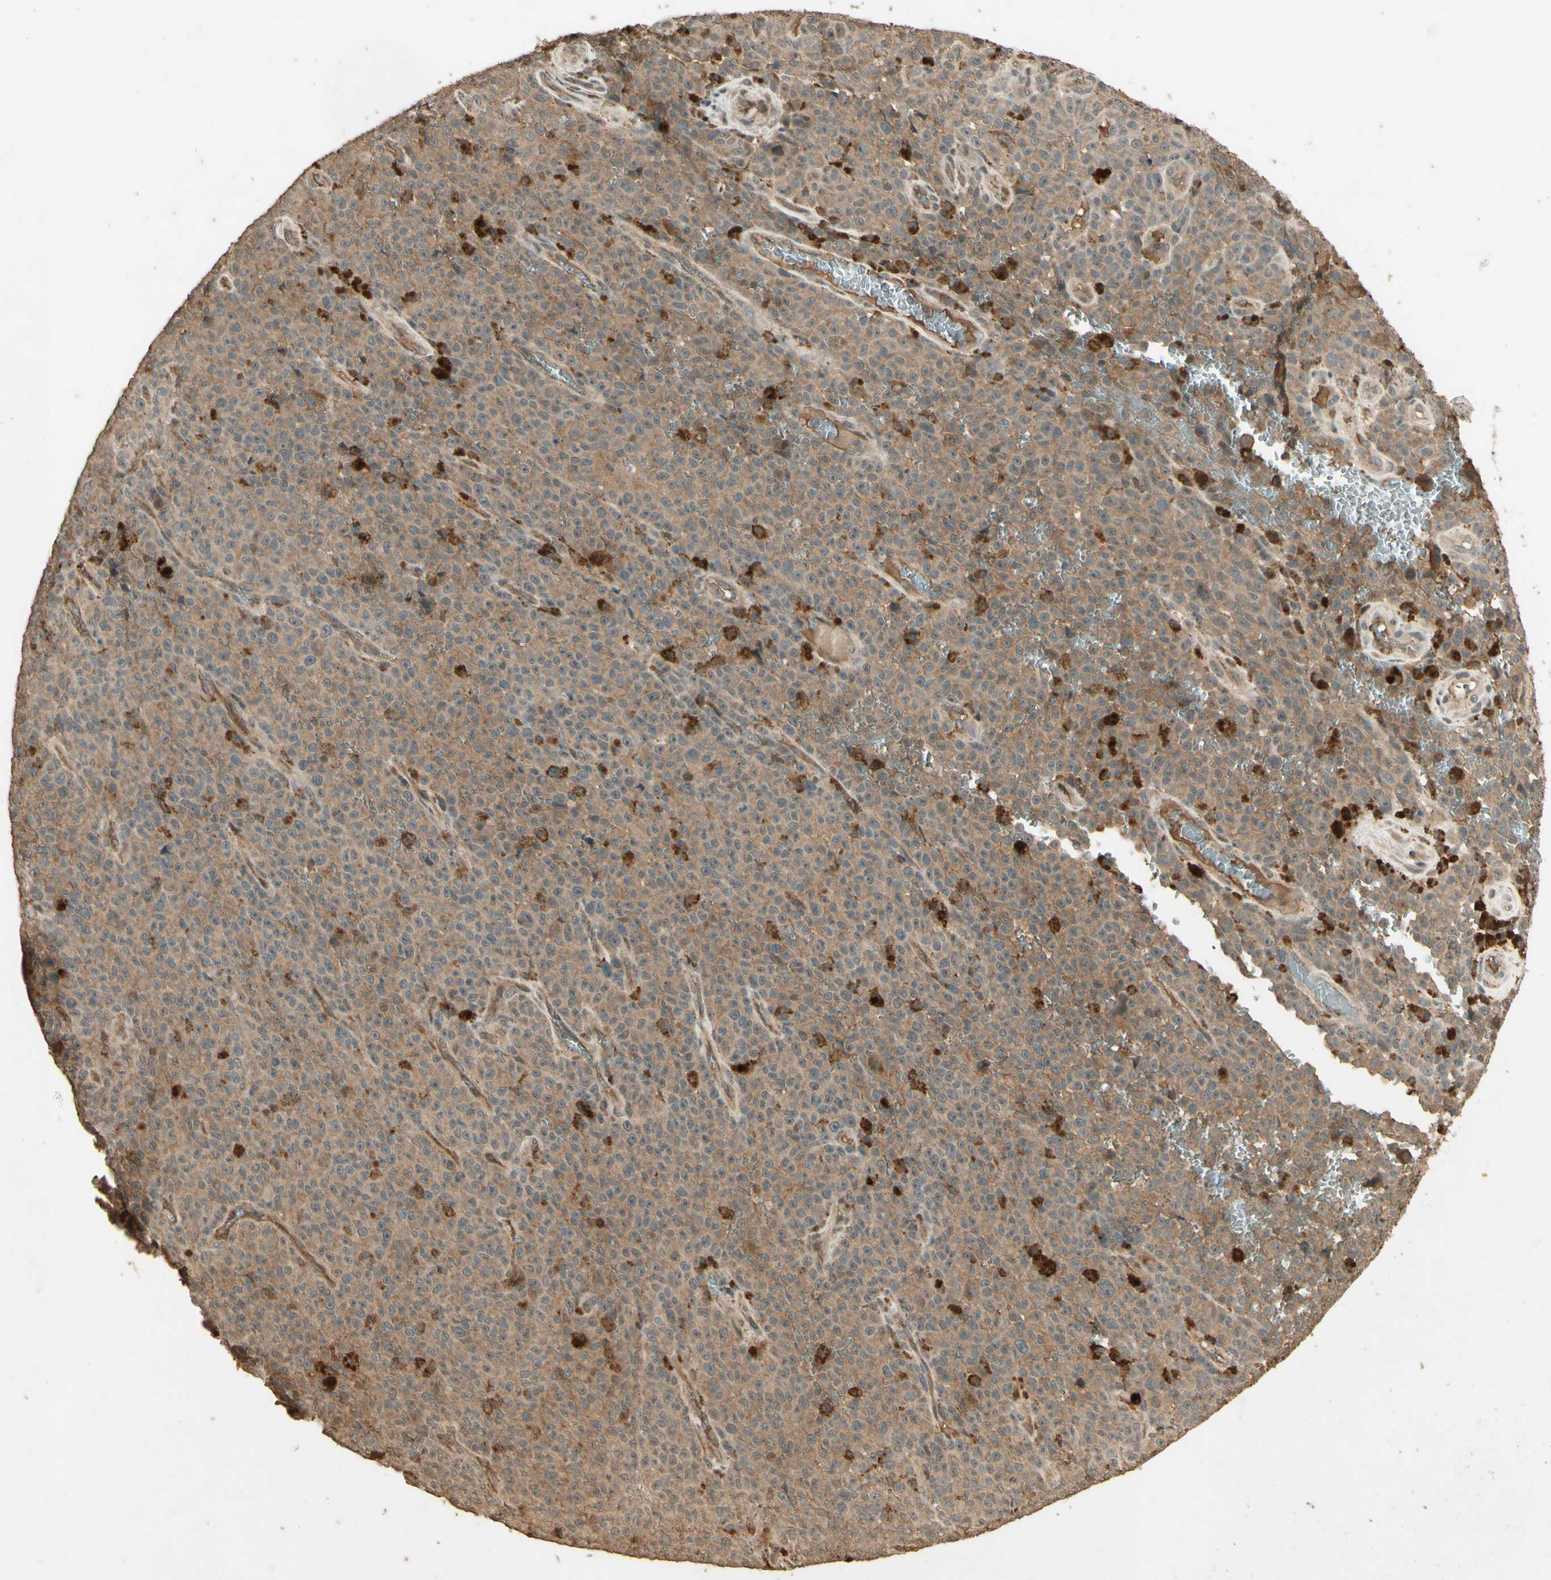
{"staining": {"intensity": "moderate", "quantity": ">75%", "location": "cytoplasmic/membranous"}, "tissue": "melanoma", "cell_type": "Tumor cells", "image_type": "cancer", "snomed": [{"axis": "morphology", "description": "Malignant melanoma, NOS"}, {"axis": "topography", "description": "Skin"}], "caption": "A brown stain labels moderate cytoplasmic/membranous staining of a protein in human malignant melanoma tumor cells.", "gene": "SMAD9", "patient": {"sex": "female", "age": 82}}